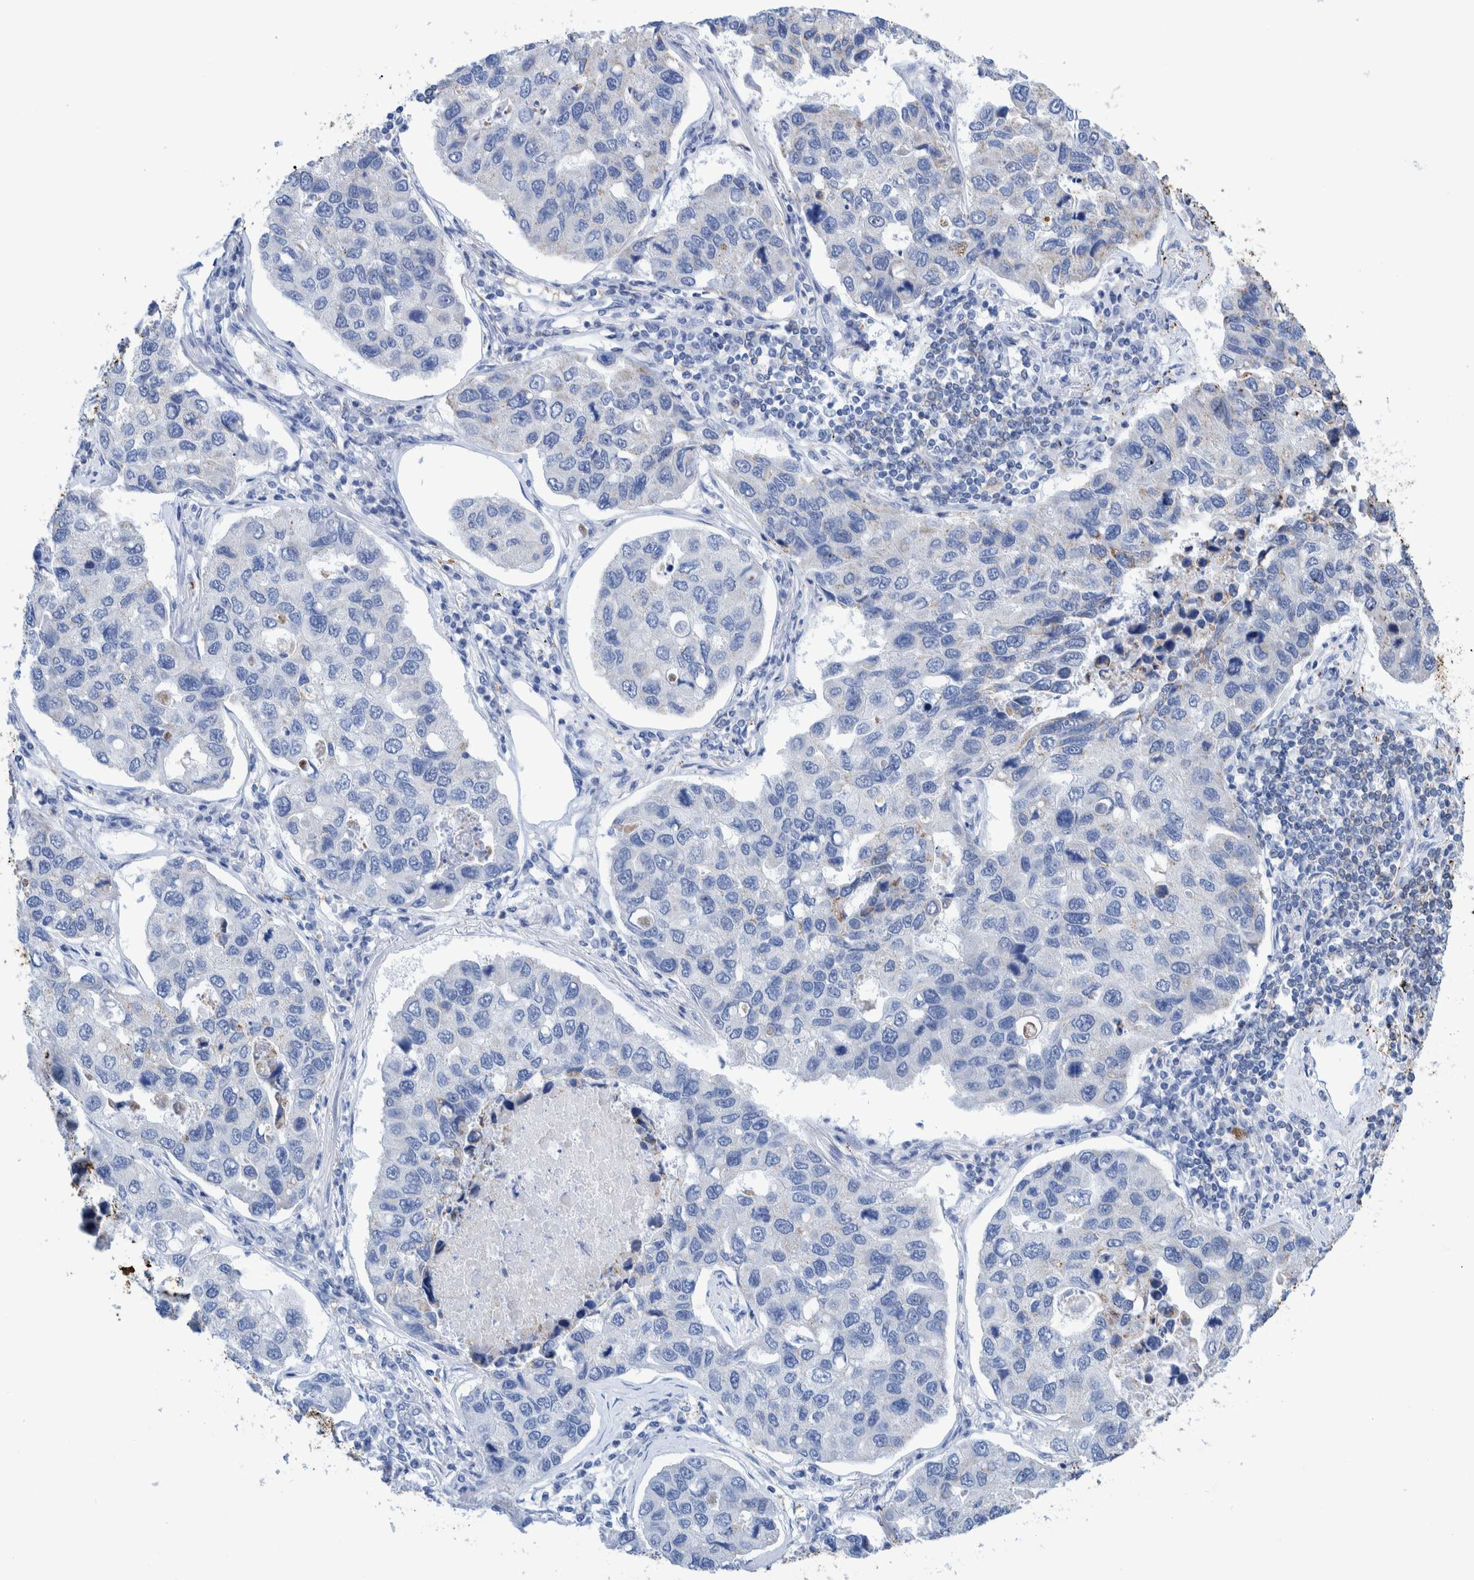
{"staining": {"intensity": "negative", "quantity": "none", "location": "none"}, "tissue": "lung cancer", "cell_type": "Tumor cells", "image_type": "cancer", "snomed": [{"axis": "morphology", "description": "Adenocarcinoma, NOS"}, {"axis": "topography", "description": "Lung"}], "caption": "Immunohistochemical staining of human lung adenocarcinoma shows no significant positivity in tumor cells.", "gene": "KRT14", "patient": {"sex": "male", "age": 64}}